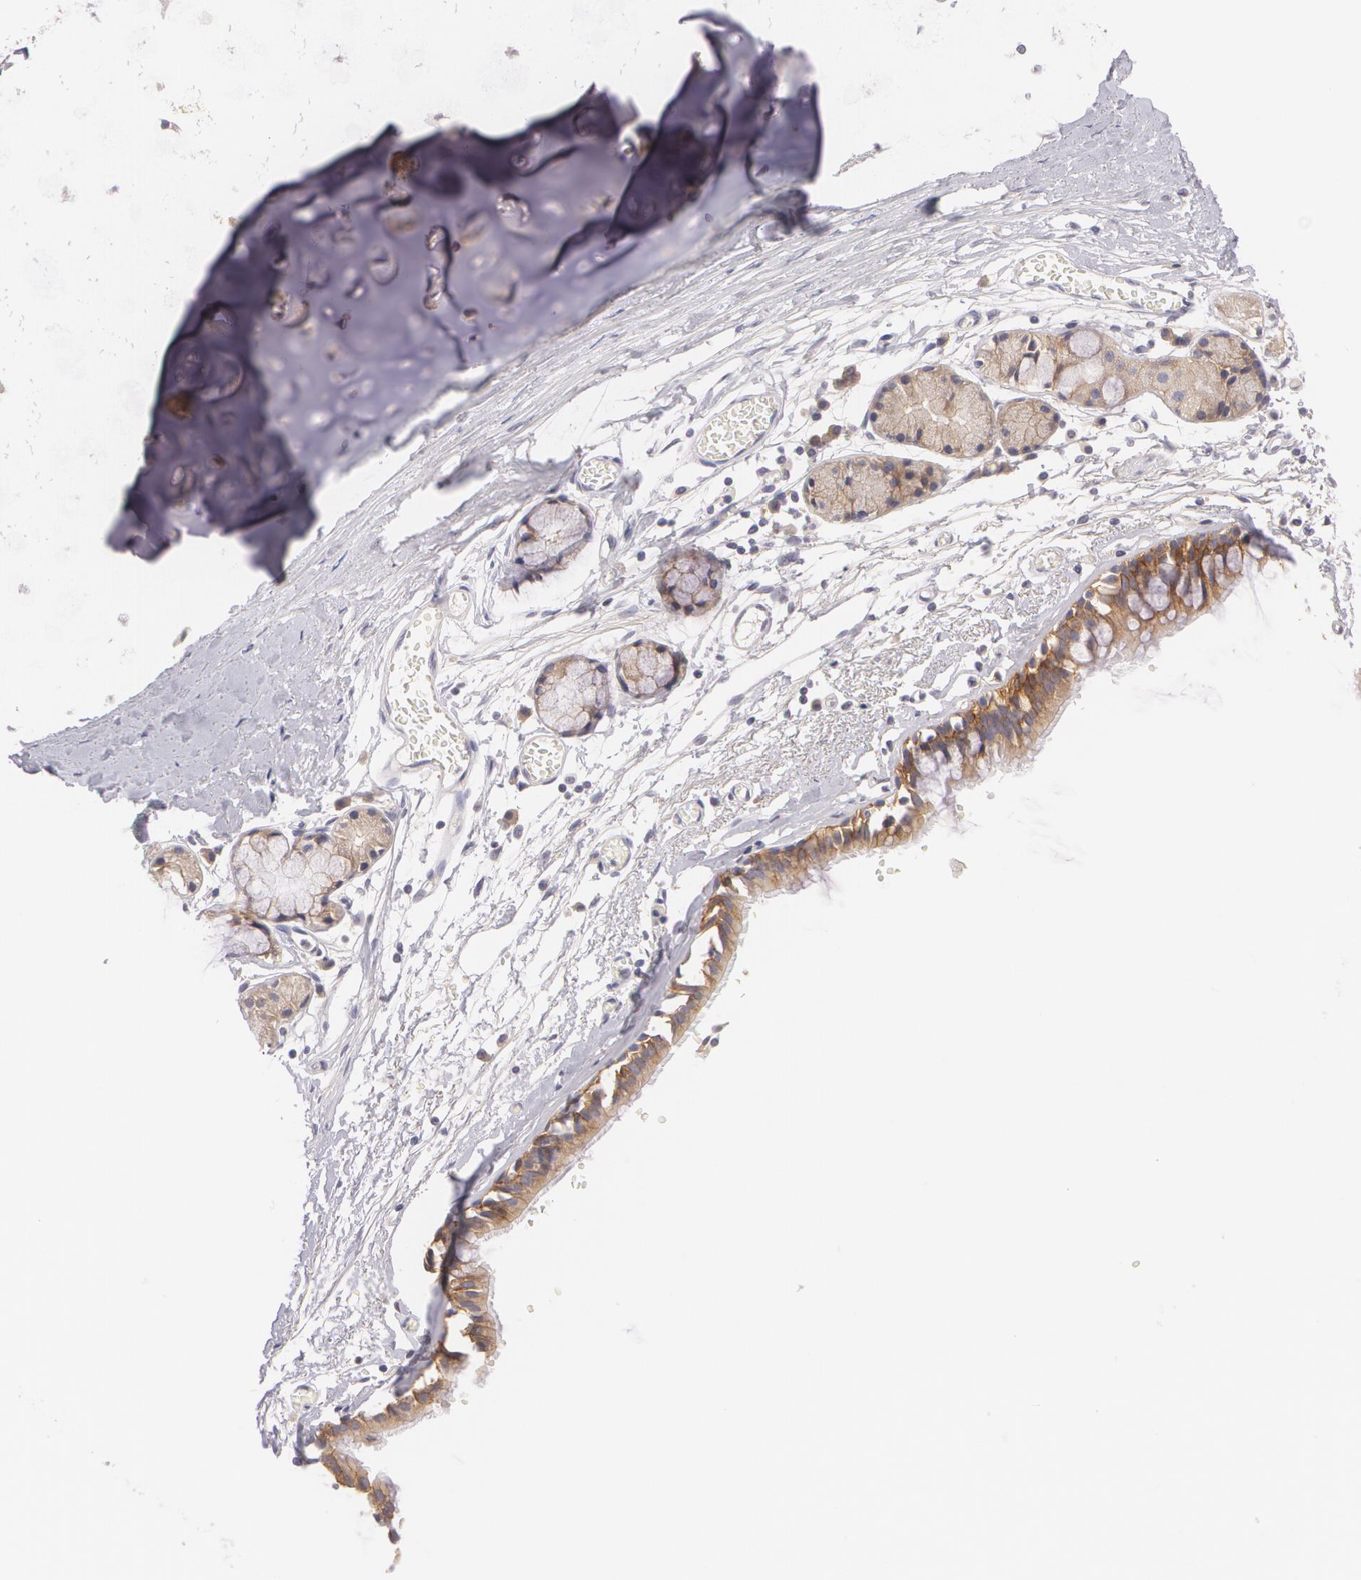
{"staining": {"intensity": "negative", "quantity": "none", "location": "none"}, "tissue": "adipose tissue", "cell_type": "Adipocytes", "image_type": "normal", "snomed": [{"axis": "morphology", "description": "Normal tissue, NOS"}, {"axis": "topography", "description": "Bronchus"}, {"axis": "topography", "description": "Lung"}], "caption": "High power microscopy photomicrograph of an immunohistochemistry (IHC) photomicrograph of unremarkable adipose tissue, revealing no significant expression in adipocytes.", "gene": "CASK", "patient": {"sex": "female", "age": 56}}